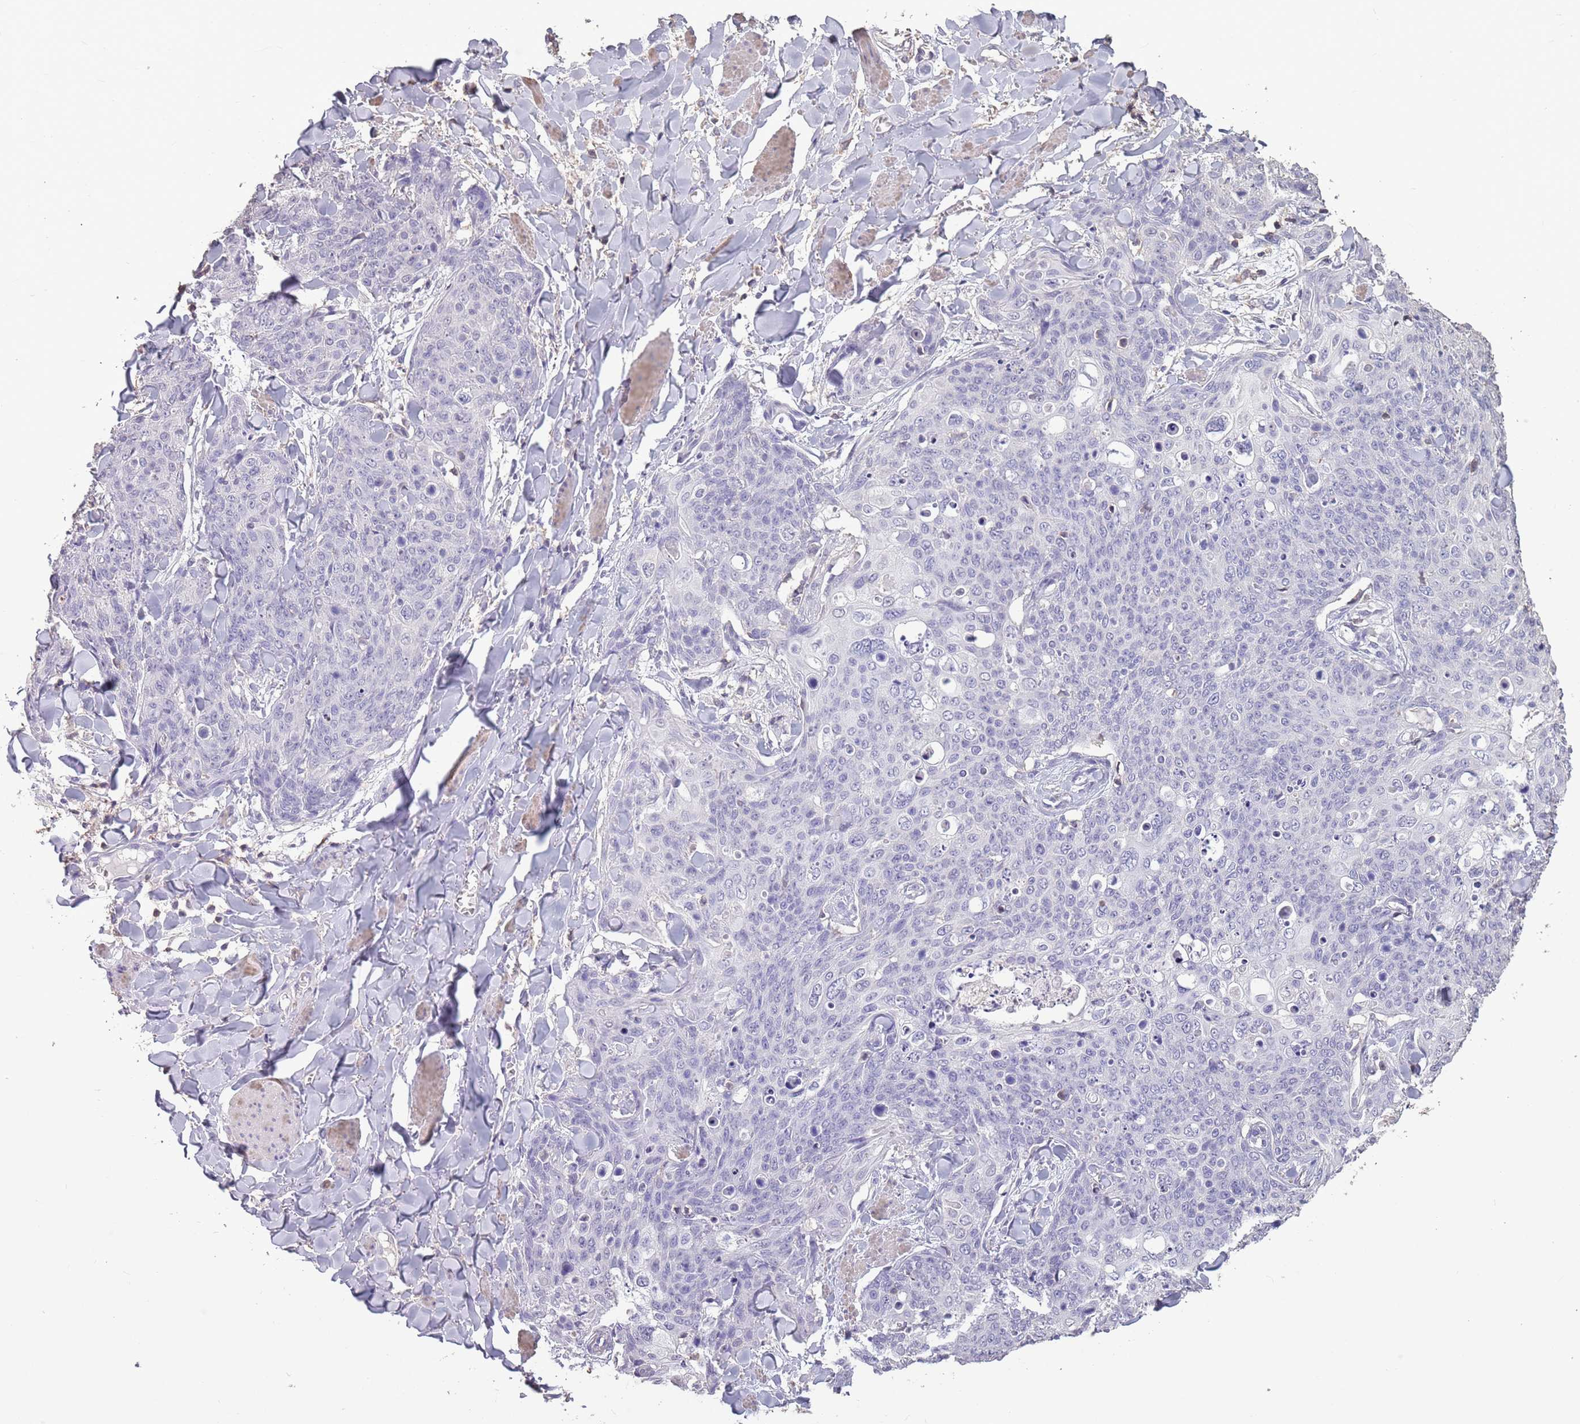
{"staining": {"intensity": "negative", "quantity": "none", "location": "none"}, "tissue": "skin cancer", "cell_type": "Tumor cells", "image_type": "cancer", "snomed": [{"axis": "morphology", "description": "Squamous cell carcinoma, NOS"}, {"axis": "topography", "description": "Skin"}, {"axis": "topography", "description": "Vulva"}], "caption": "Human squamous cell carcinoma (skin) stained for a protein using immunohistochemistry reveals no staining in tumor cells.", "gene": "SUN5", "patient": {"sex": "female", "age": 85}}